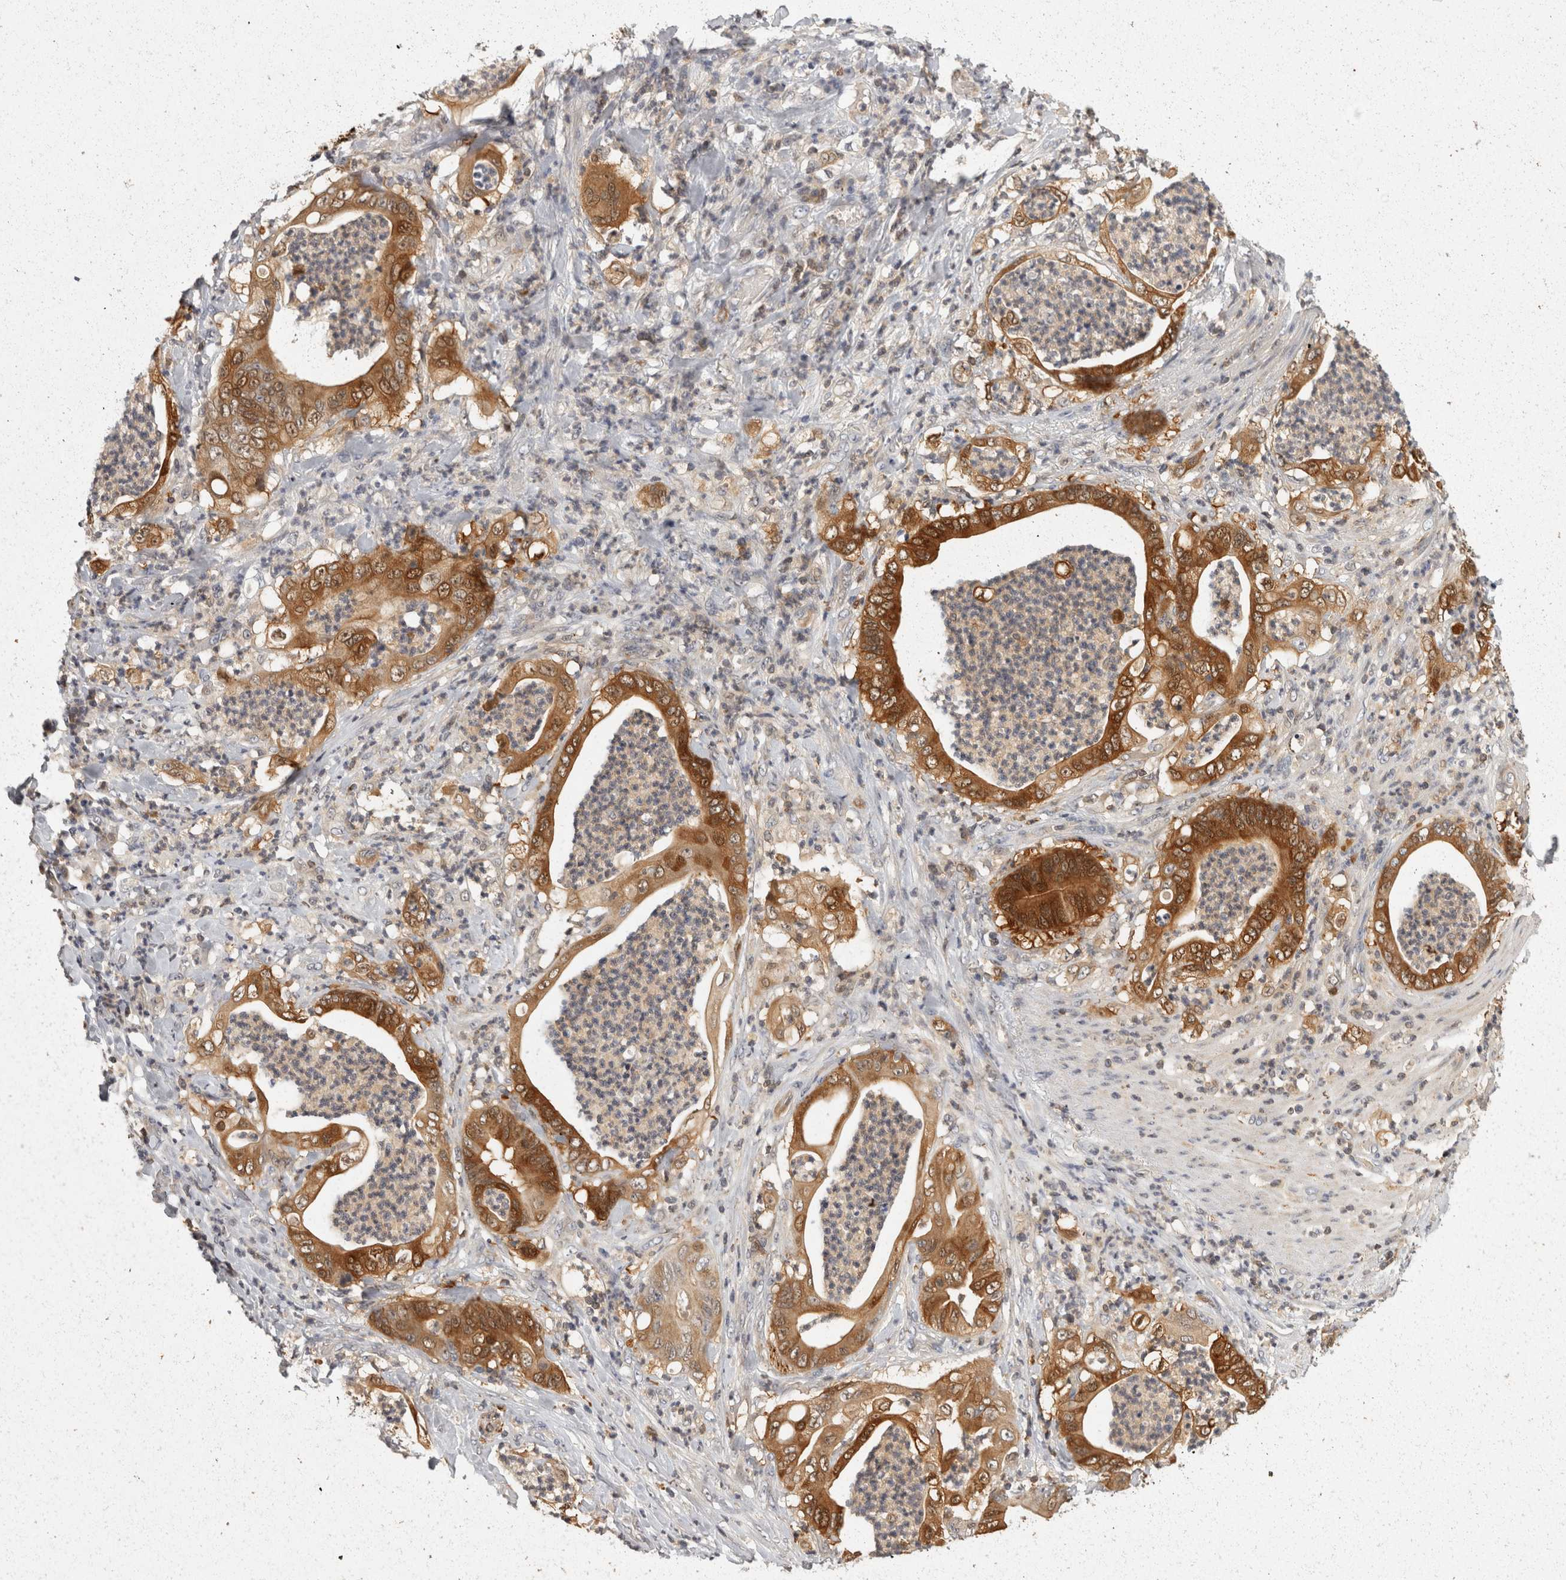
{"staining": {"intensity": "moderate", "quantity": ">75%", "location": "cytoplasmic/membranous"}, "tissue": "stomach cancer", "cell_type": "Tumor cells", "image_type": "cancer", "snomed": [{"axis": "morphology", "description": "Adenocarcinoma, NOS"}, {"axis": "topography", "description": "Stomach"}], "caption": "Brown immunohistochemical staining in human adenocarcinoma (stomach) shows moderate cytoplasmic/membranous staining in about >75% of tumor cells. Using DAB (3,3'-diaminobenzidine) (brown) and hematoxylin (blue) stains, captured at high magnification using brightfield microscopy.", "gene": "ACAT2", "patient": {"sex": "female", "age": 73}}